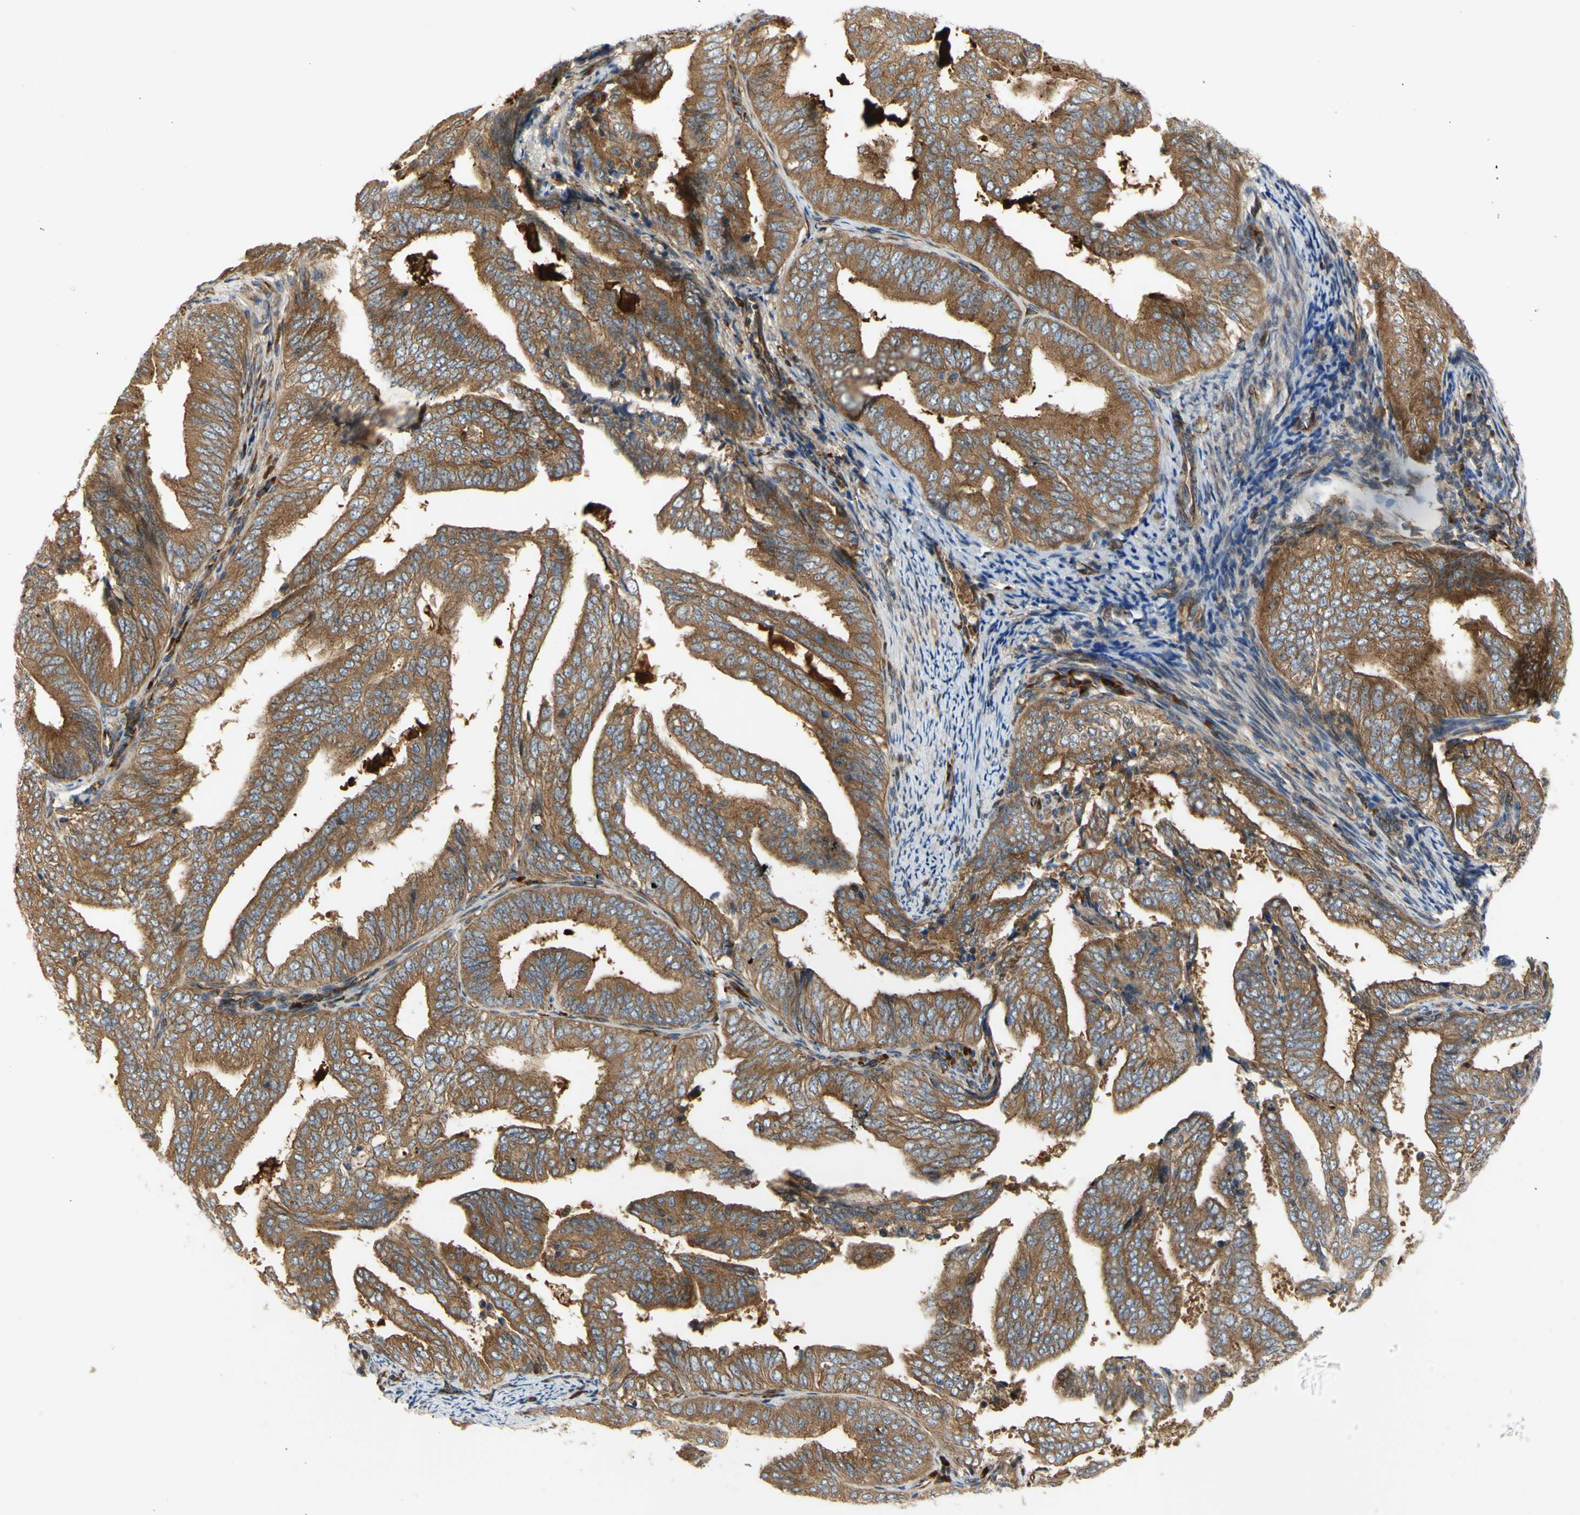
{"staining": {"intensity": "strong", "quantity": "25%-75%", "location": "cytoplasmic/membranous"}, "tissue": "endometrial cancer", "cell_type": "Tumor cells", "image_type": "cancer", "snomed": [{"axis": "morphology", "description": "Adenocarcinoma, NOS"}, {"axis": "topography", "description": "Endometrium"}], "caption": "Immunohistochemistry staining of endometrial cancer (adenocarcinoma), which reveals high levels of strong cytoplasmic/membranous positivity in approximately 25%-75% of tumor cells indicating strong cytoplasmic/membranous protein staining. The staining was performed using DAB (3,3'-diaminobenzidine) (brown) for protein detection and nuclei were counterstained in hematoxylin (blue).", "gene": "TUBG2", "patient": {"sex": "female", "age": 58}}